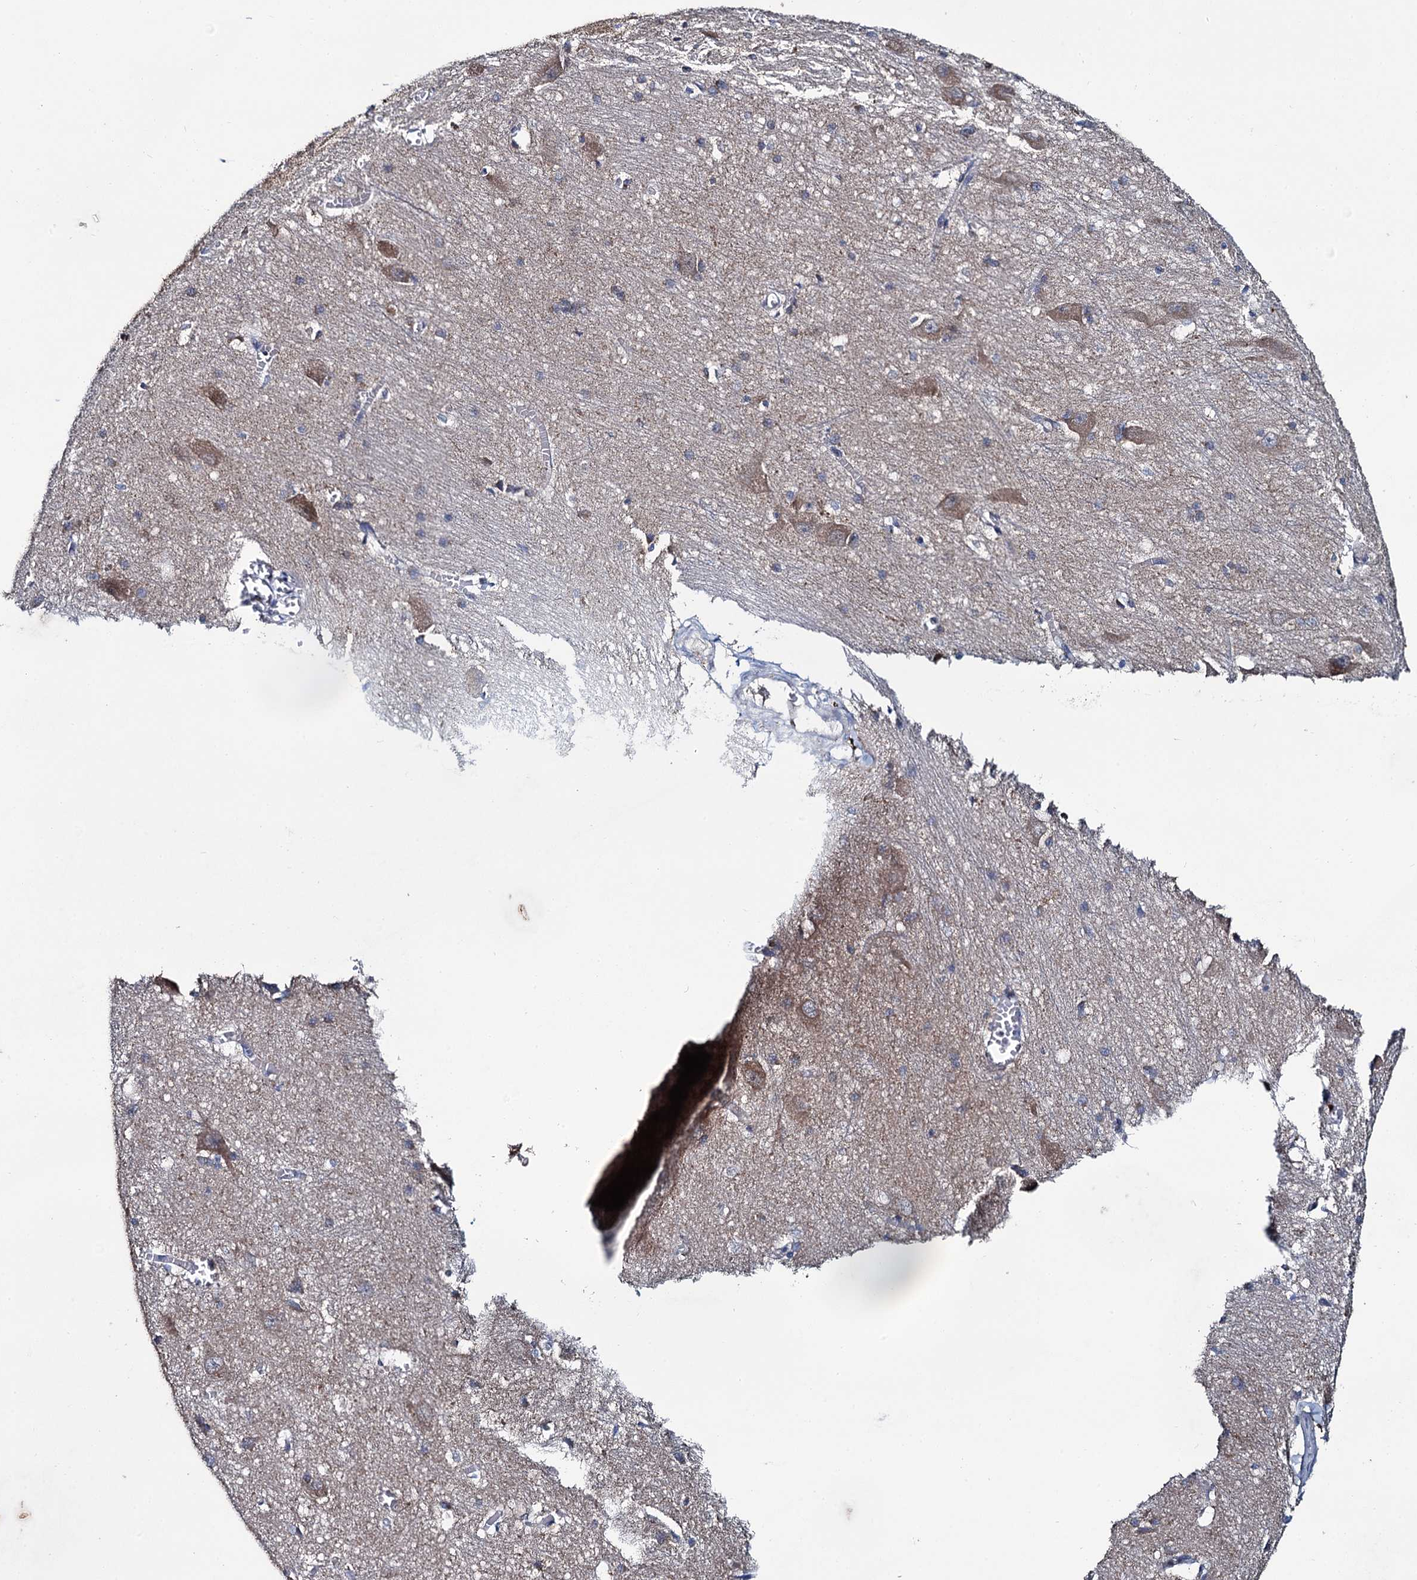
{"staining": {"intensity": "moderate", "quantity": "<25%", "location": "cytoplasmic/membranous"}, "tissue": "caudate", "cell_type": "Glial cells", "image_type": "normal", "snomed": [{"axis": "morphology", "description": "Normal tissue, NOS"}, {"axis": "topography", "description": "Lateral ventricle wall"}], "caption": "The micrograph displays immunohistochemical staining of normal caudate. There is moderate cytoplasmic/membranous positivity is appreciated in about <25% of glial cells. The staining was performed using DAB (3,3'-diaminobenzidine), with brown indicating positive protein expression. Nuclei are stained blue with hematoxylin.", "gene": "METTL4", "patient": {"sex": "male", "age": 37}}